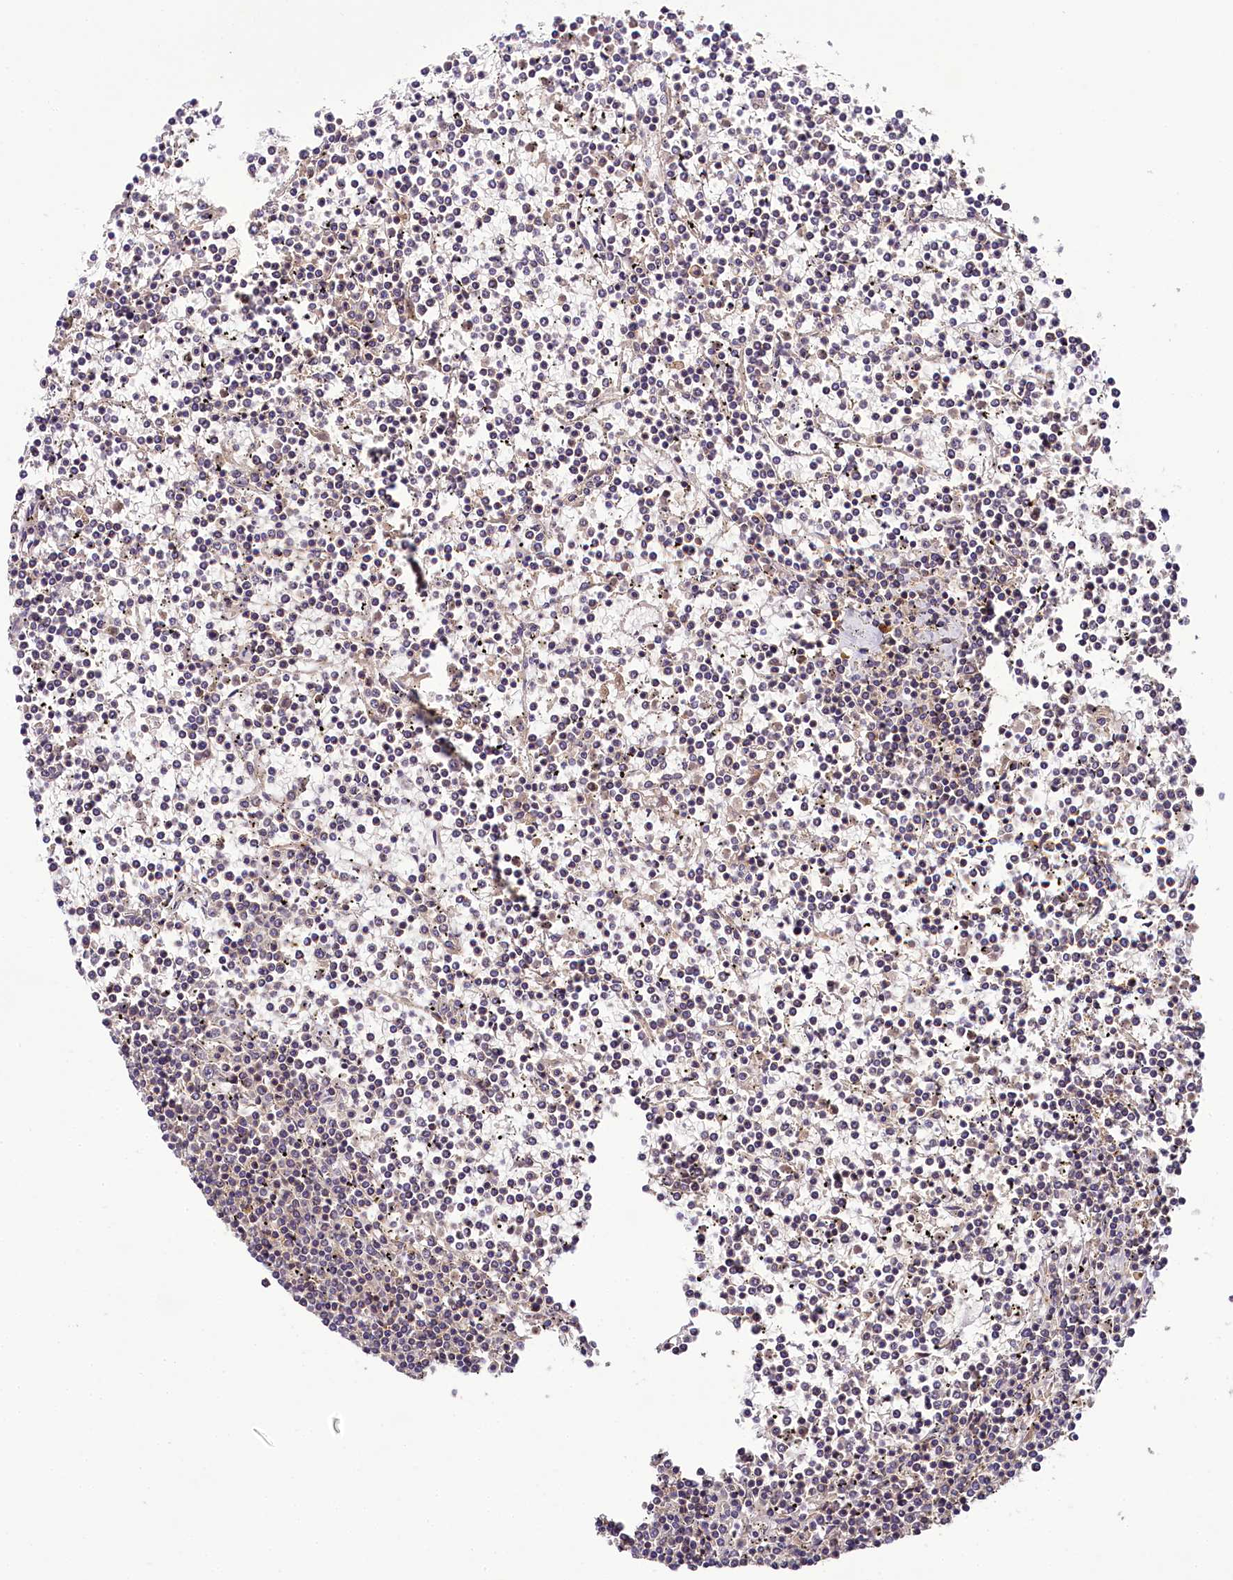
{"staining": {"intensity": "negative", "quantity": "none", "location": "none"}, "tissue": "lymphoma", "cell_type": "Tumor cells", "image_type": "cancer", "snomed": [{"axis": "morphology", "description": "Malignant lymphoma, non-Hodgkin's type, Low grade"}, {"axis": "topography", "description": "Spleen"}], "caption": "The image shows no significant expression in tumor cells of malignant lymphoma, non-Hodgkin's type (low-grade).", "gene": "TMEM39A", "patient": {"sex": "female", "age": 19}}